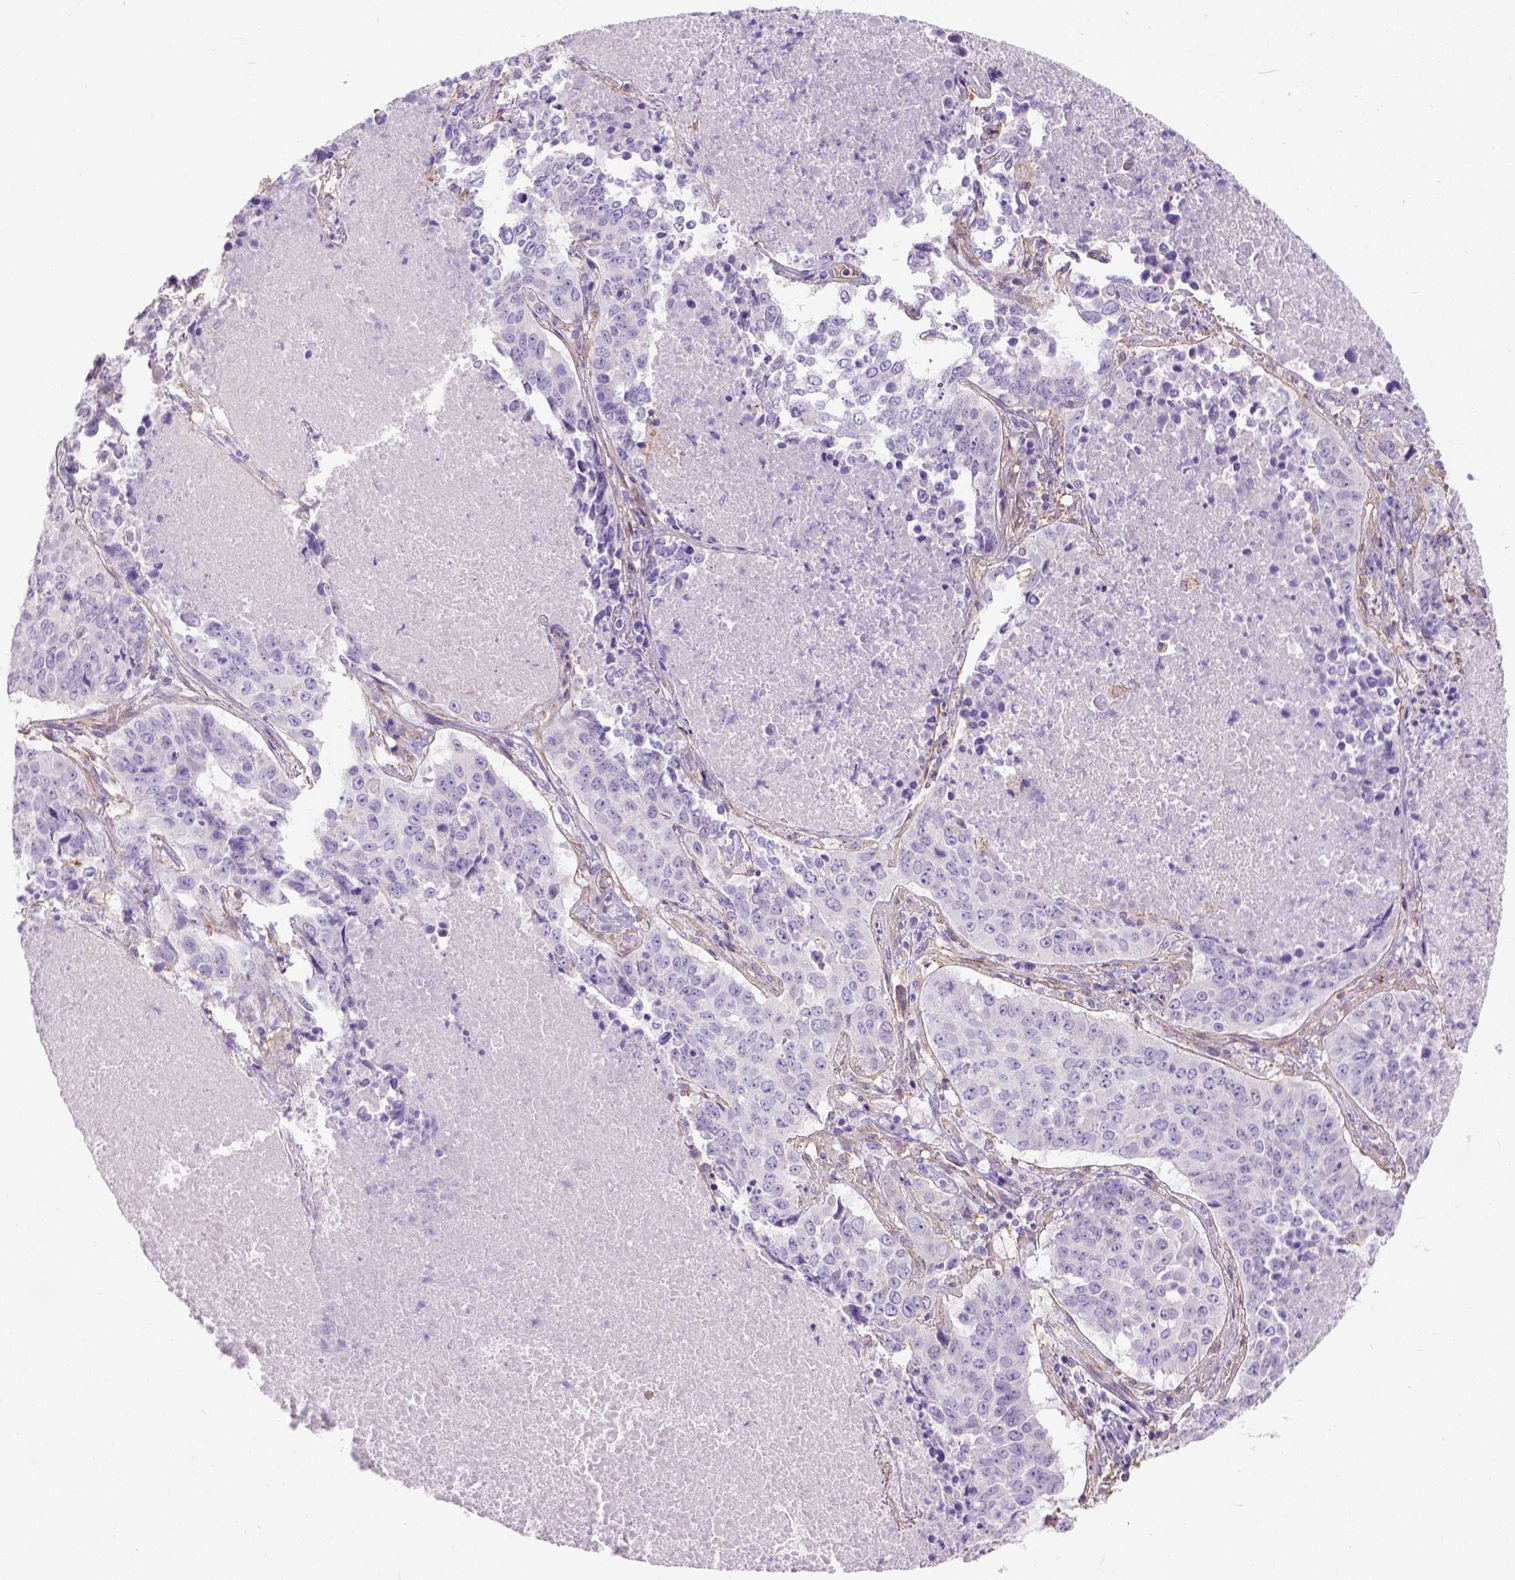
{"staining": {"intensity": "negative", "quantity": "none", "location": "none"}, "tissue": "lung cancer", "cell_type": "Tumor cells", "image_type": "cancer", "snomed": [{"axis": "morphology", "description": "Normal tissue, NOS"}, {"axis": "morphology", "description": "Squamous cell carcinoma, NOS"}, {"axis": "topography", "description": "Bronchus"}, {"axis": "topography", "description": "Lung"}], "caption": "Image shows no significant protein staining in tumor cells of lung squamous cell carcinoma. Nuclei are stained in blue.", "gene": "PHF7", "patient": {"sex": "male", "age": 64}}